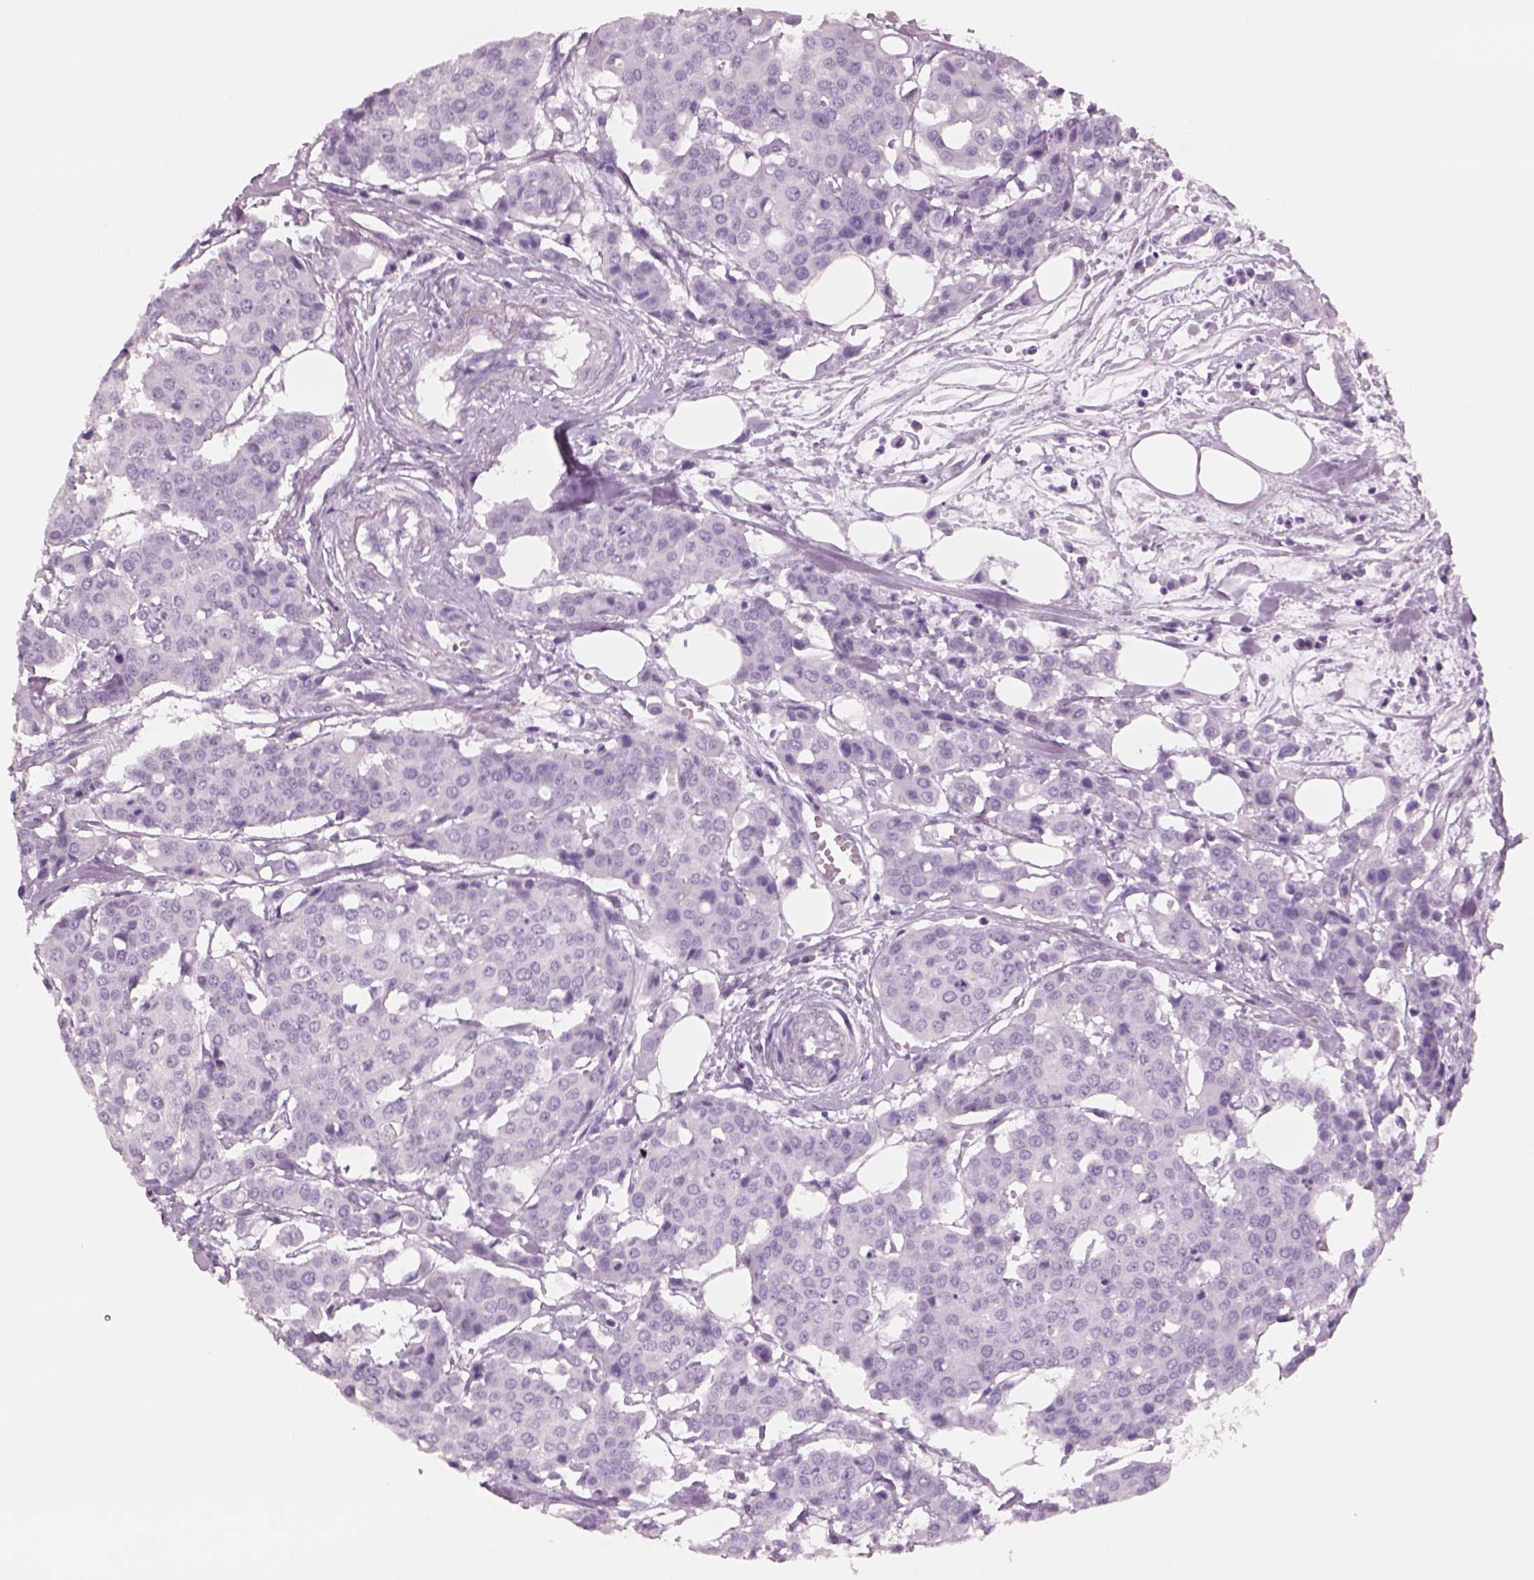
{"staining": {"intensity": "negative", "quantity": "none", "location": "none"}, "tissue": "carcinoid", "cell_type": "Tumor cells", "image_type": "cancer", "snomed": [{"axis": "morphology", "description": "Carcinoid, malignant, NOS"}, {"axis": "topography", "description": "Colon"}], "caption": "This is an IHC photomicrograph of human carcinoid (malignant). There is no staining in tumor cells.", "gene": "RHO", "patient": {"sex": "male", "age": 81}}